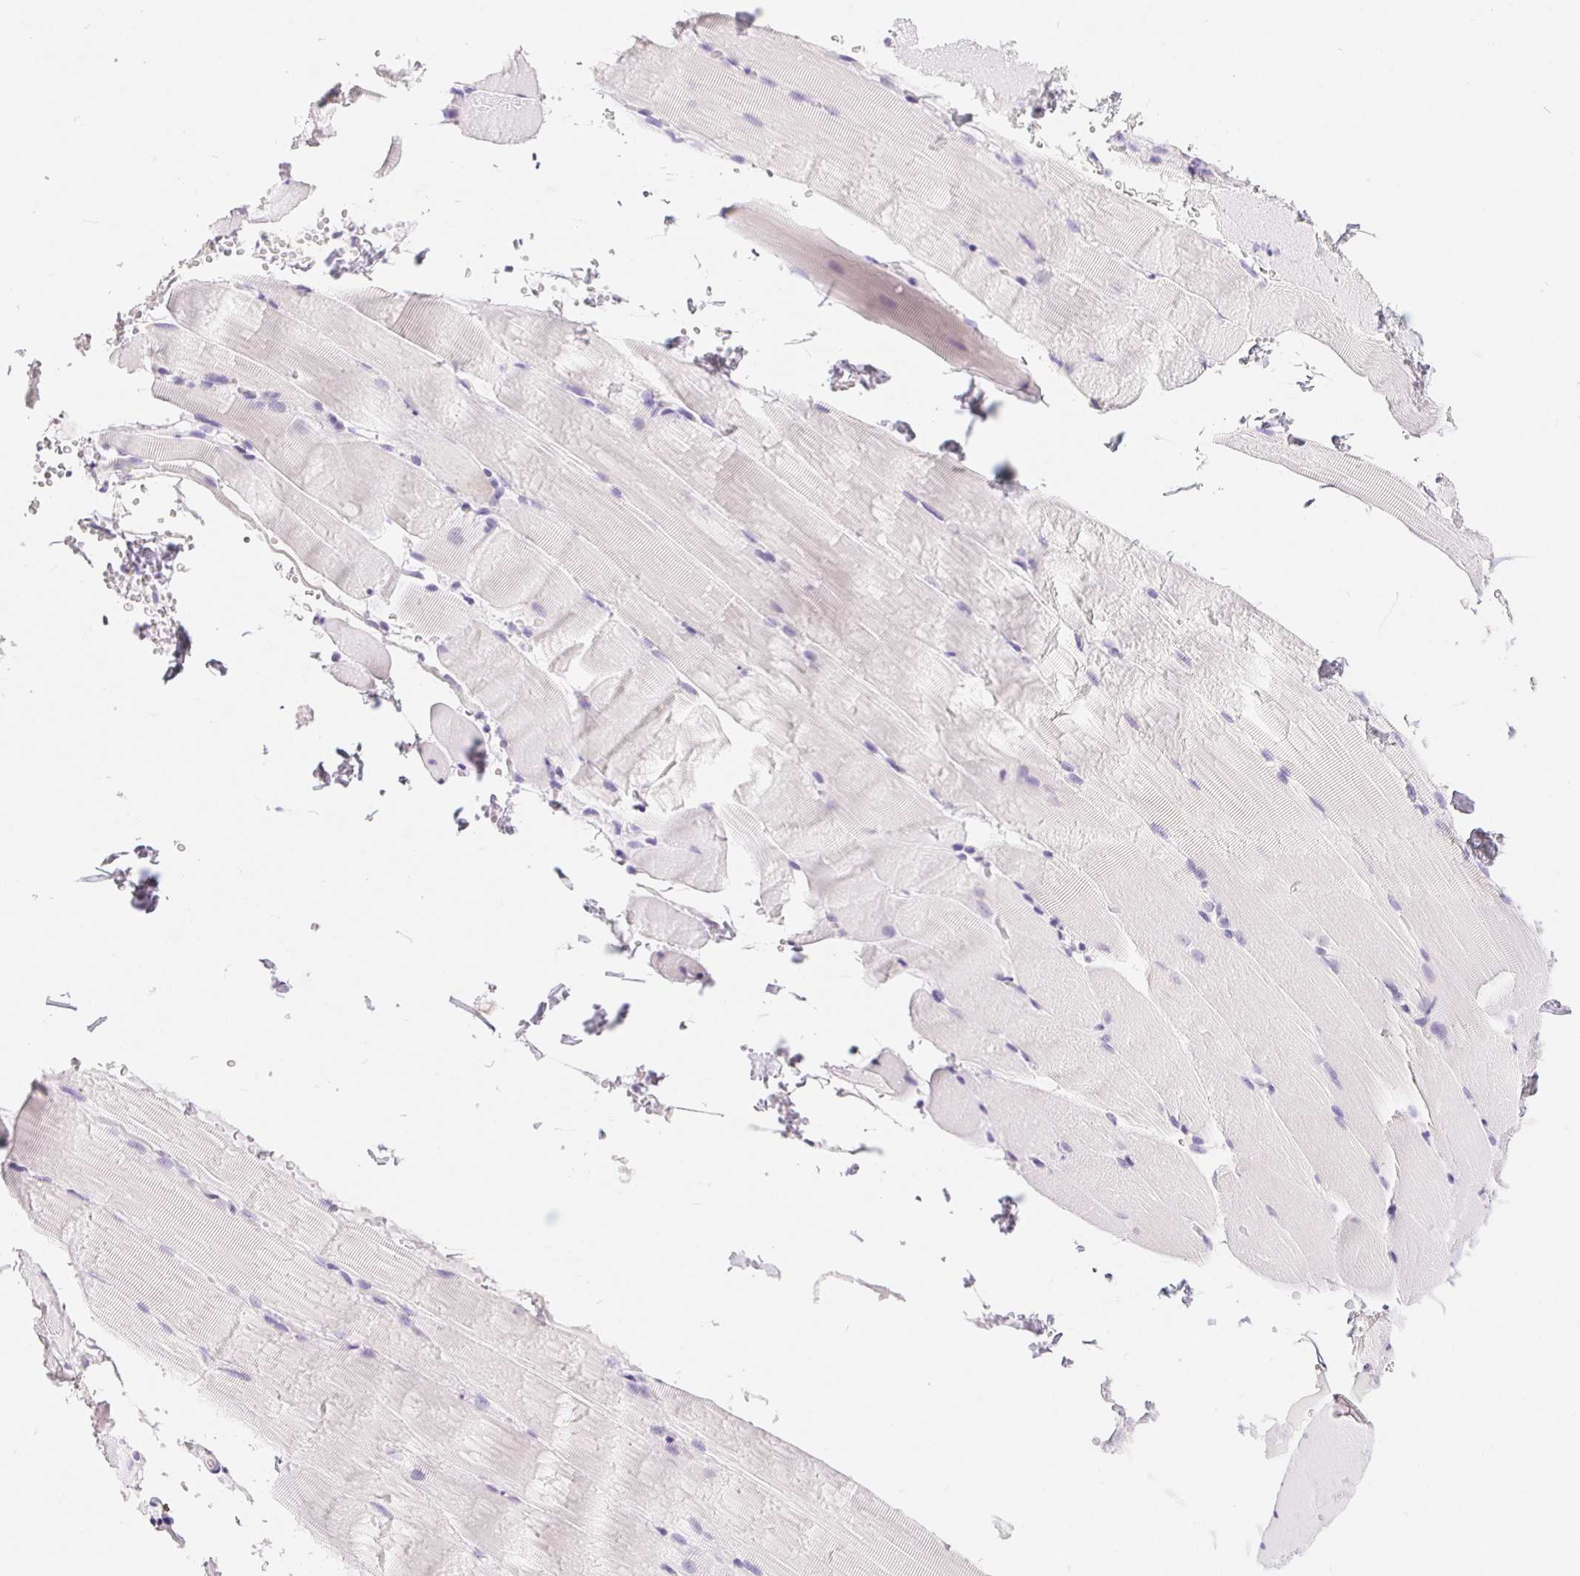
{"staining": {"intensity": "negative", "quantity": "none", "location": "none"}, "tissue": "skeletal muscle", "cell_type": "Myocytes", "image_type": "normal", "snomed": [{"axis": "morphology", "description": "Normal tissue, NOS"}, {"axis": "topography", "description": "Skeletal muscle"}], "caption": "Immunohistochemical staining of benign human skeletal muscle shows no significant expression in myocytes. (DAB immunohistochemistry visualized using brightfield microscopy, high magnification).", "gene": "XDH", "patient": {"sex": "female", "age": 37}}